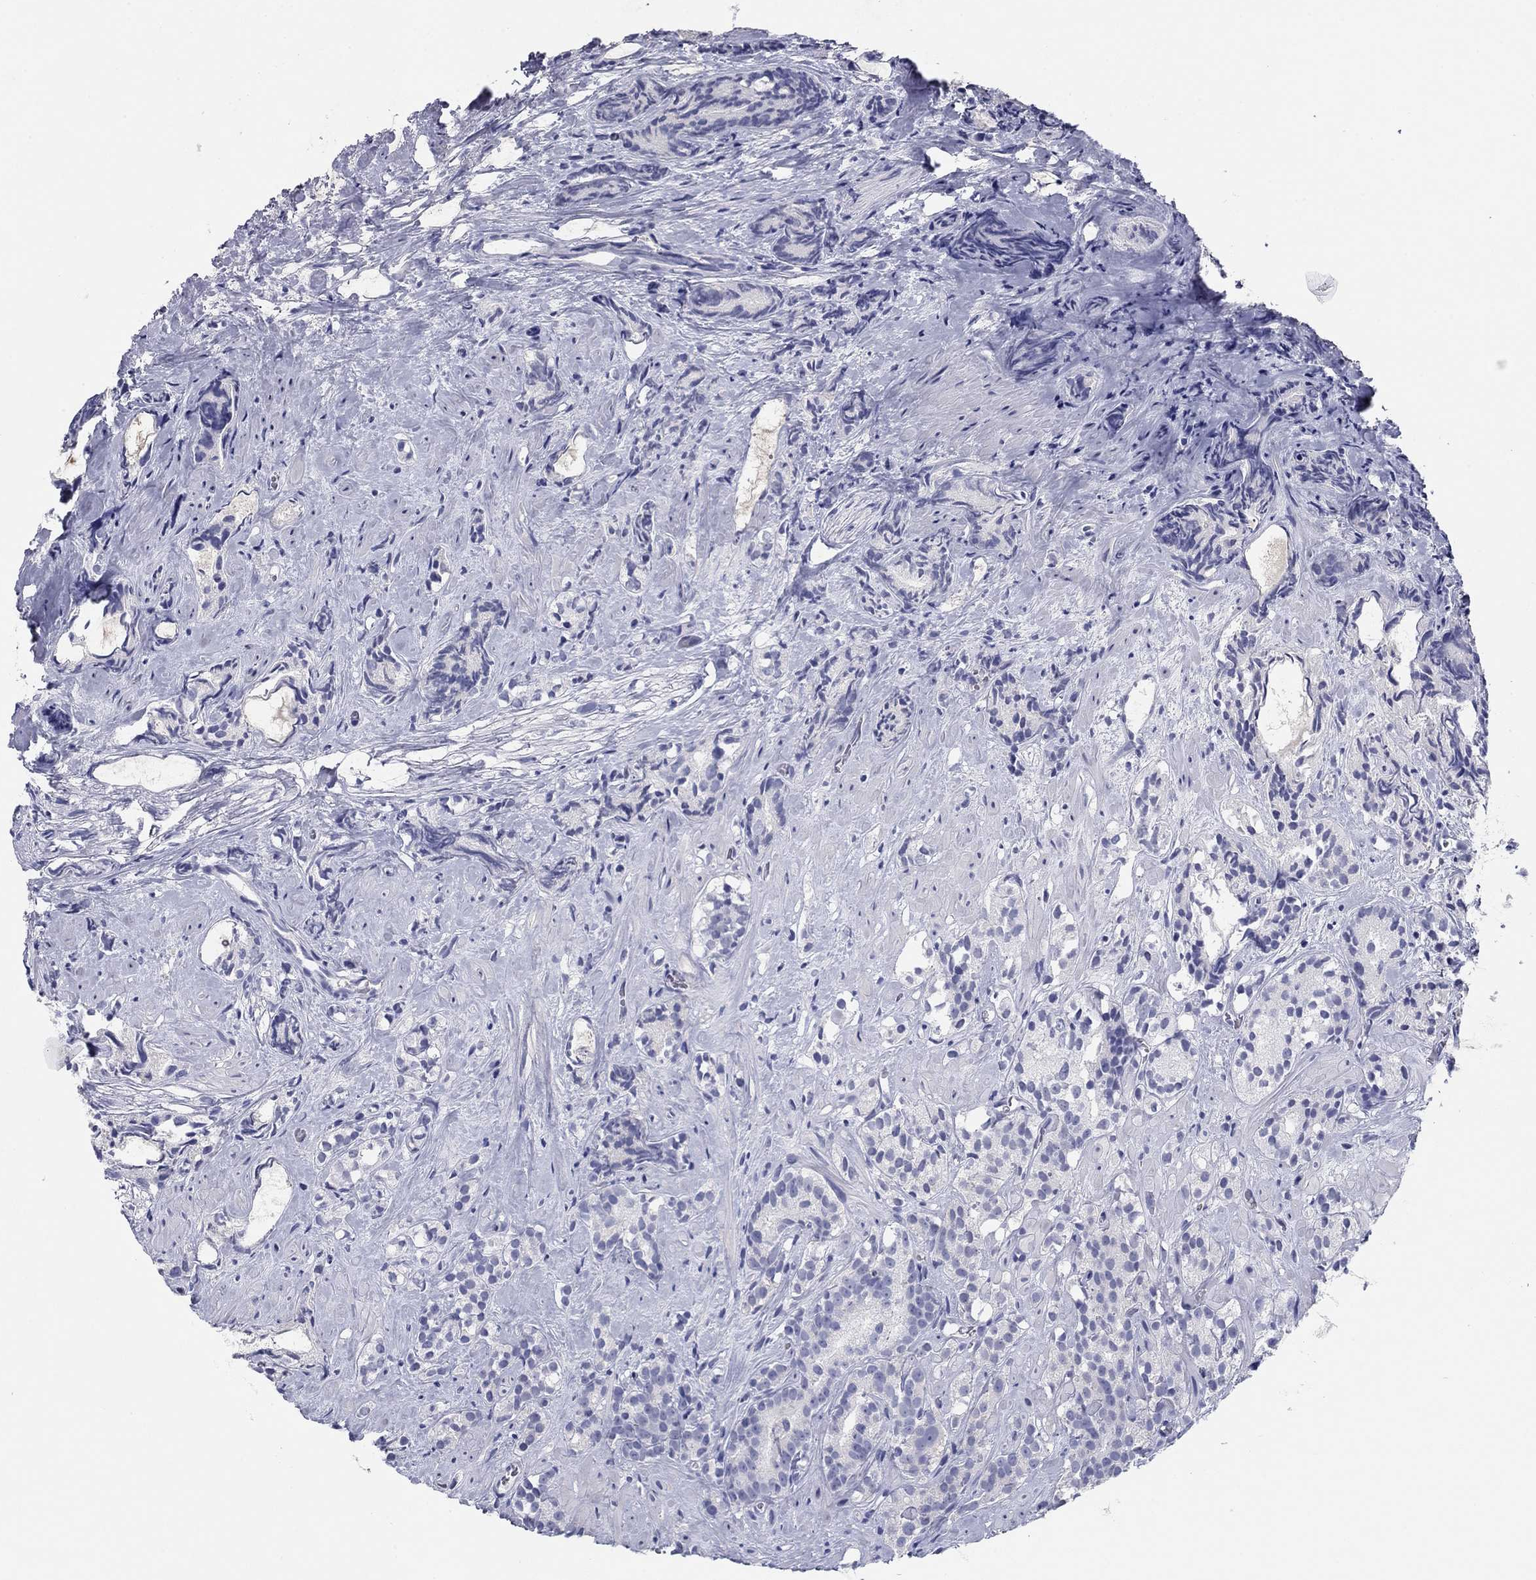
{"staining": {"intensity": "negative", "quantity": "none", "location": "none"}, "tissue": "prostate cancer", "cell_type": "Tumor cells", "image_type": "cancer", "snomed": [{"axis": "morphology", "description": "Adenocarcinoma, High grade"}, {"axis": "topography", "description": "Prostate"}], "caption": "Immunohistochemistry (IHC) of prostate cancer demonstrates no positivity in tumor cells.", "gene": "KCNH1", "patient": {"sex": "male", "age": 90}}